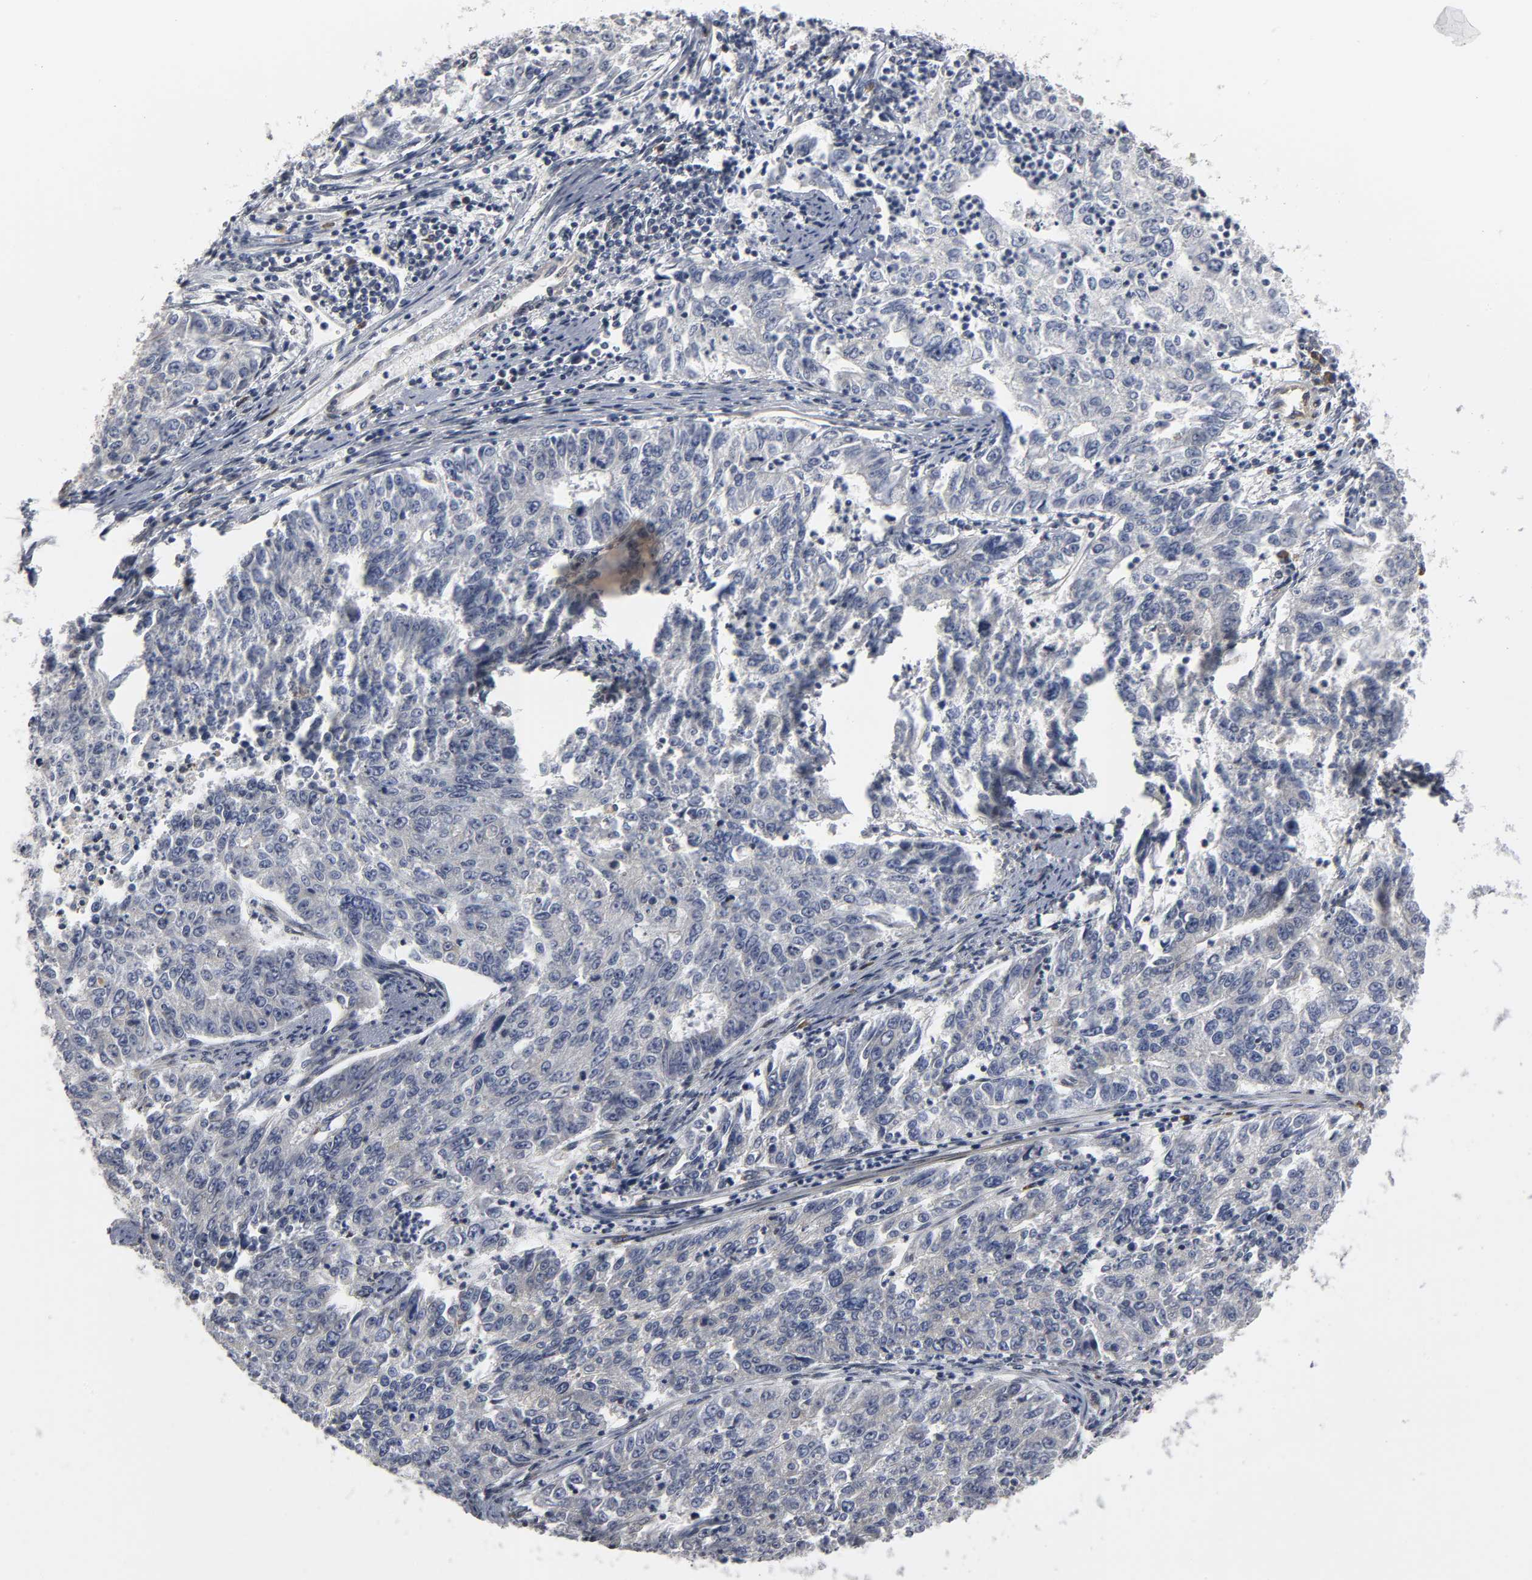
{"staining": {"intensity": "weak", "quantity": "25%-75%", "location": "cytoplasmic/membranous"}, "tissue": "endometrial cancer", "cell_type": "Tumor cells", "image_type": "cancer", "snomed": [{"axis": "morphology", "description": "Adenocarcinoma, NOS"}, {"axis": "topography", "description": "Endometrium"}], "caption": "Adenocarcinoma (endometrial) tissue shows weak cytoplasmic/membranous positivity in approximately 25%-75% of tumor cells", "gene": "ASB6", "patient": {"sex": "female", "age": 42}}